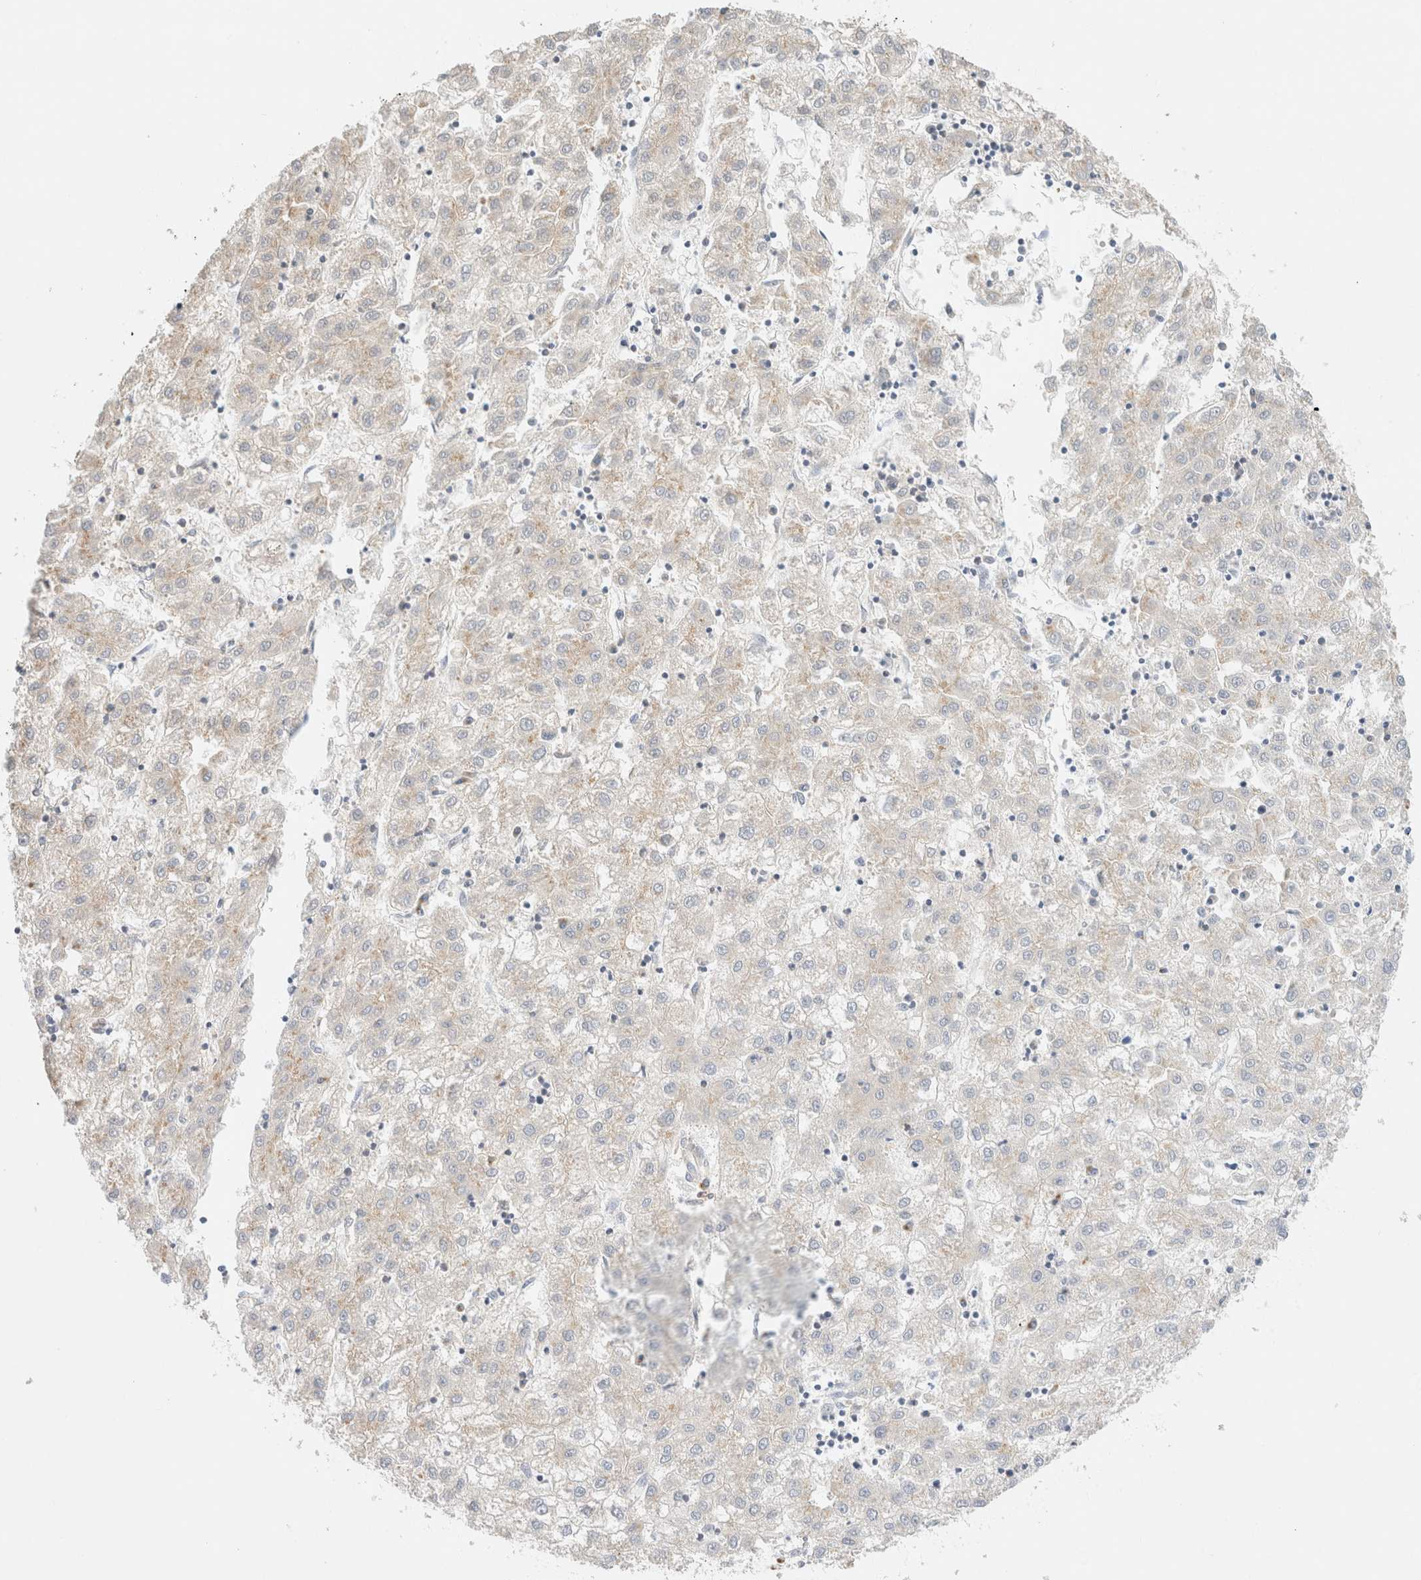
{"staining": {"intensity": "negative", "quantity": "none", "location": "none"}, "tissue": "liver cancer", "cell_type": "Tumor cells", "image_type": "cancer", "snomed": [{"axis": "morphology", "description": "Carcinoma, Hepatocellular, NOS"}, {"axis": "topography", "description": "Liver"}], "caption": "Tumor cells are negative for protein expression in human hepatocellular carcinoma (liver).", "gene": "RABEP1", "patient": {"sex": "male", "age": 72}}